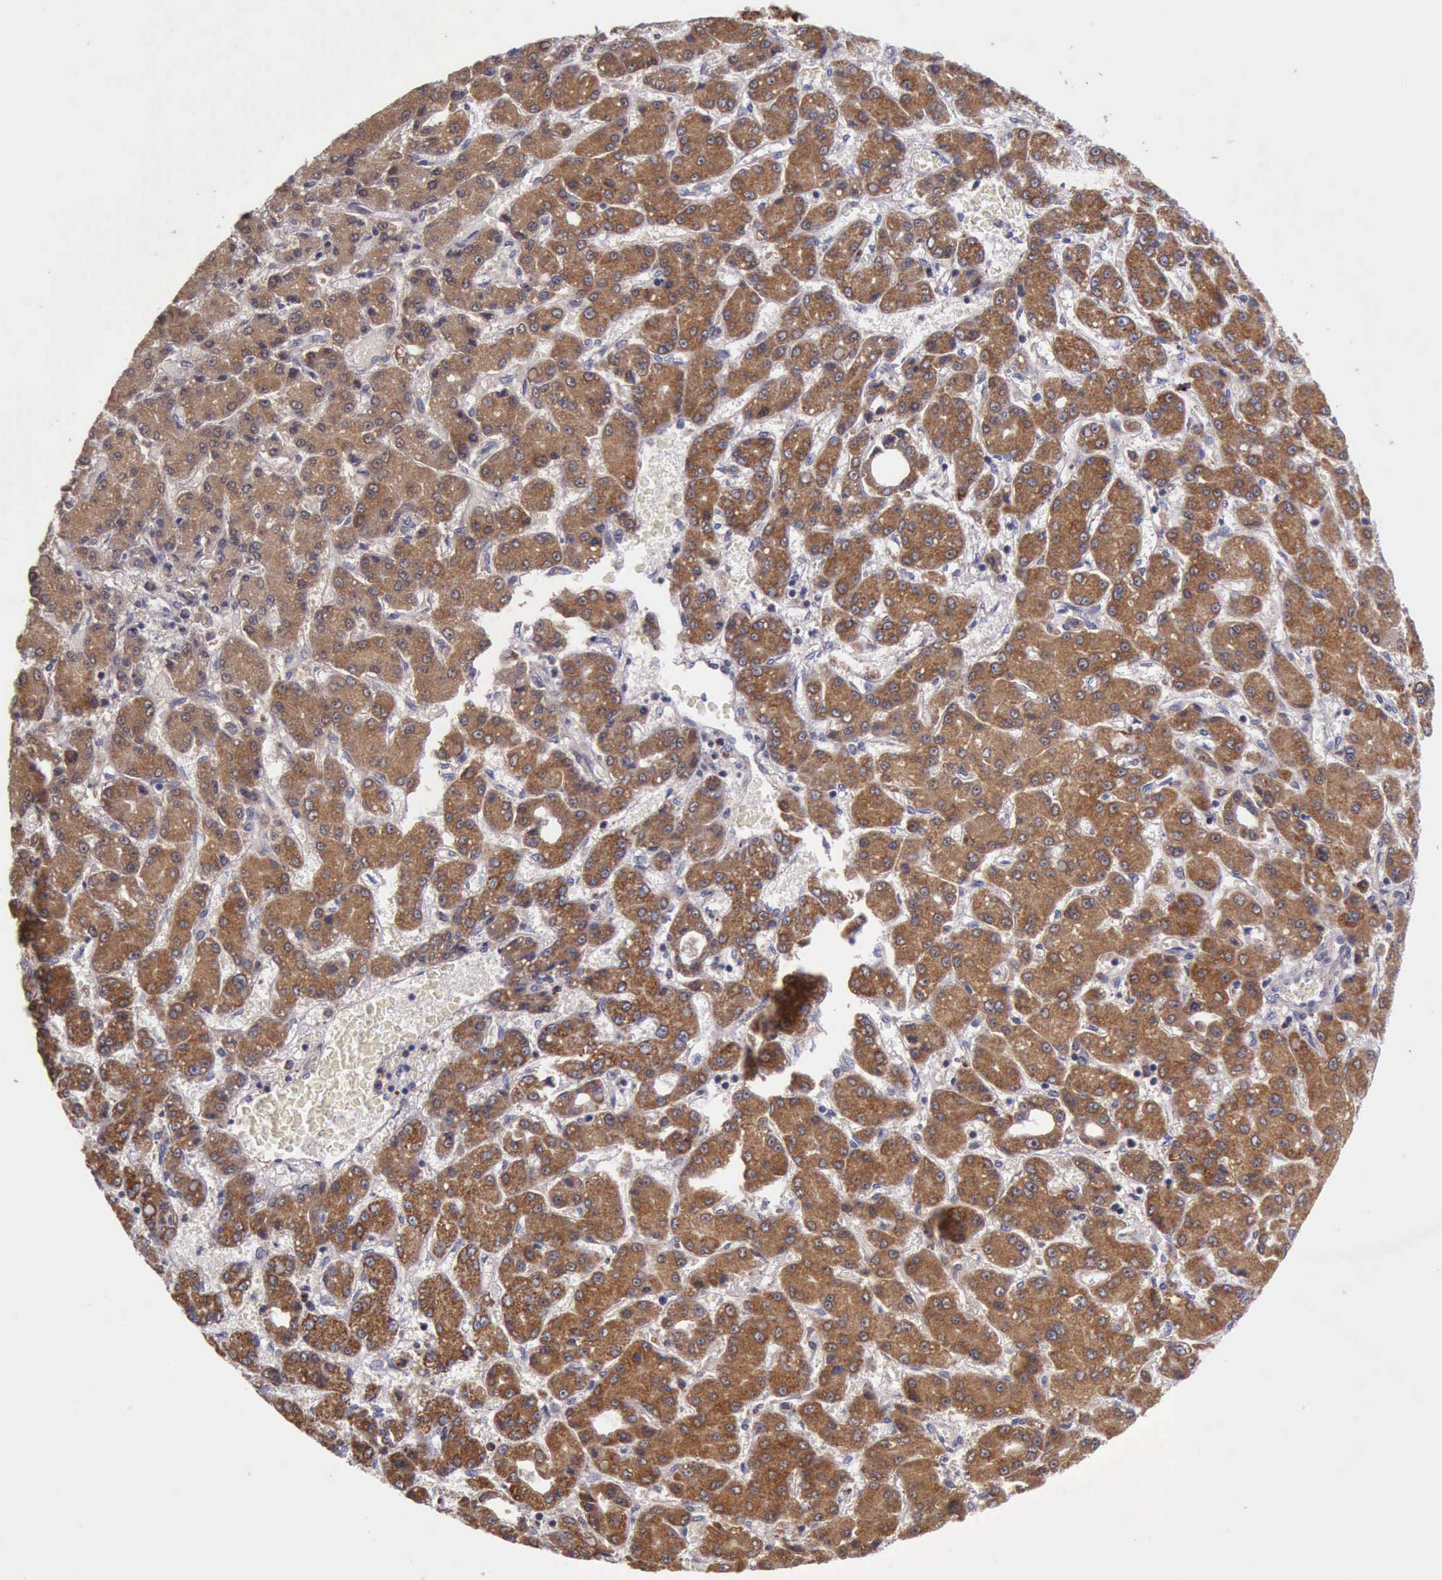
{"staining": {"intensity": "strong", "quantity": ">75%", "location": "cytoplasmic/membranous"}, "tissue": "liver cancer", "cell_type": "Tumor cells", "image_type": "cancer", "snomed": [{"axis": "morphology", "description": "Carcinoma, Hepatocellular, NOS"}, {"axis": "topography", "description": "Liver"}], "caption": "Protein analysis of liver cancer tissue shows strong cytoplasmic/membranous staining in approximately >75% of tumor cells.", "gene": "TXN2", "patient": {"sex": "male", "age": 69}}